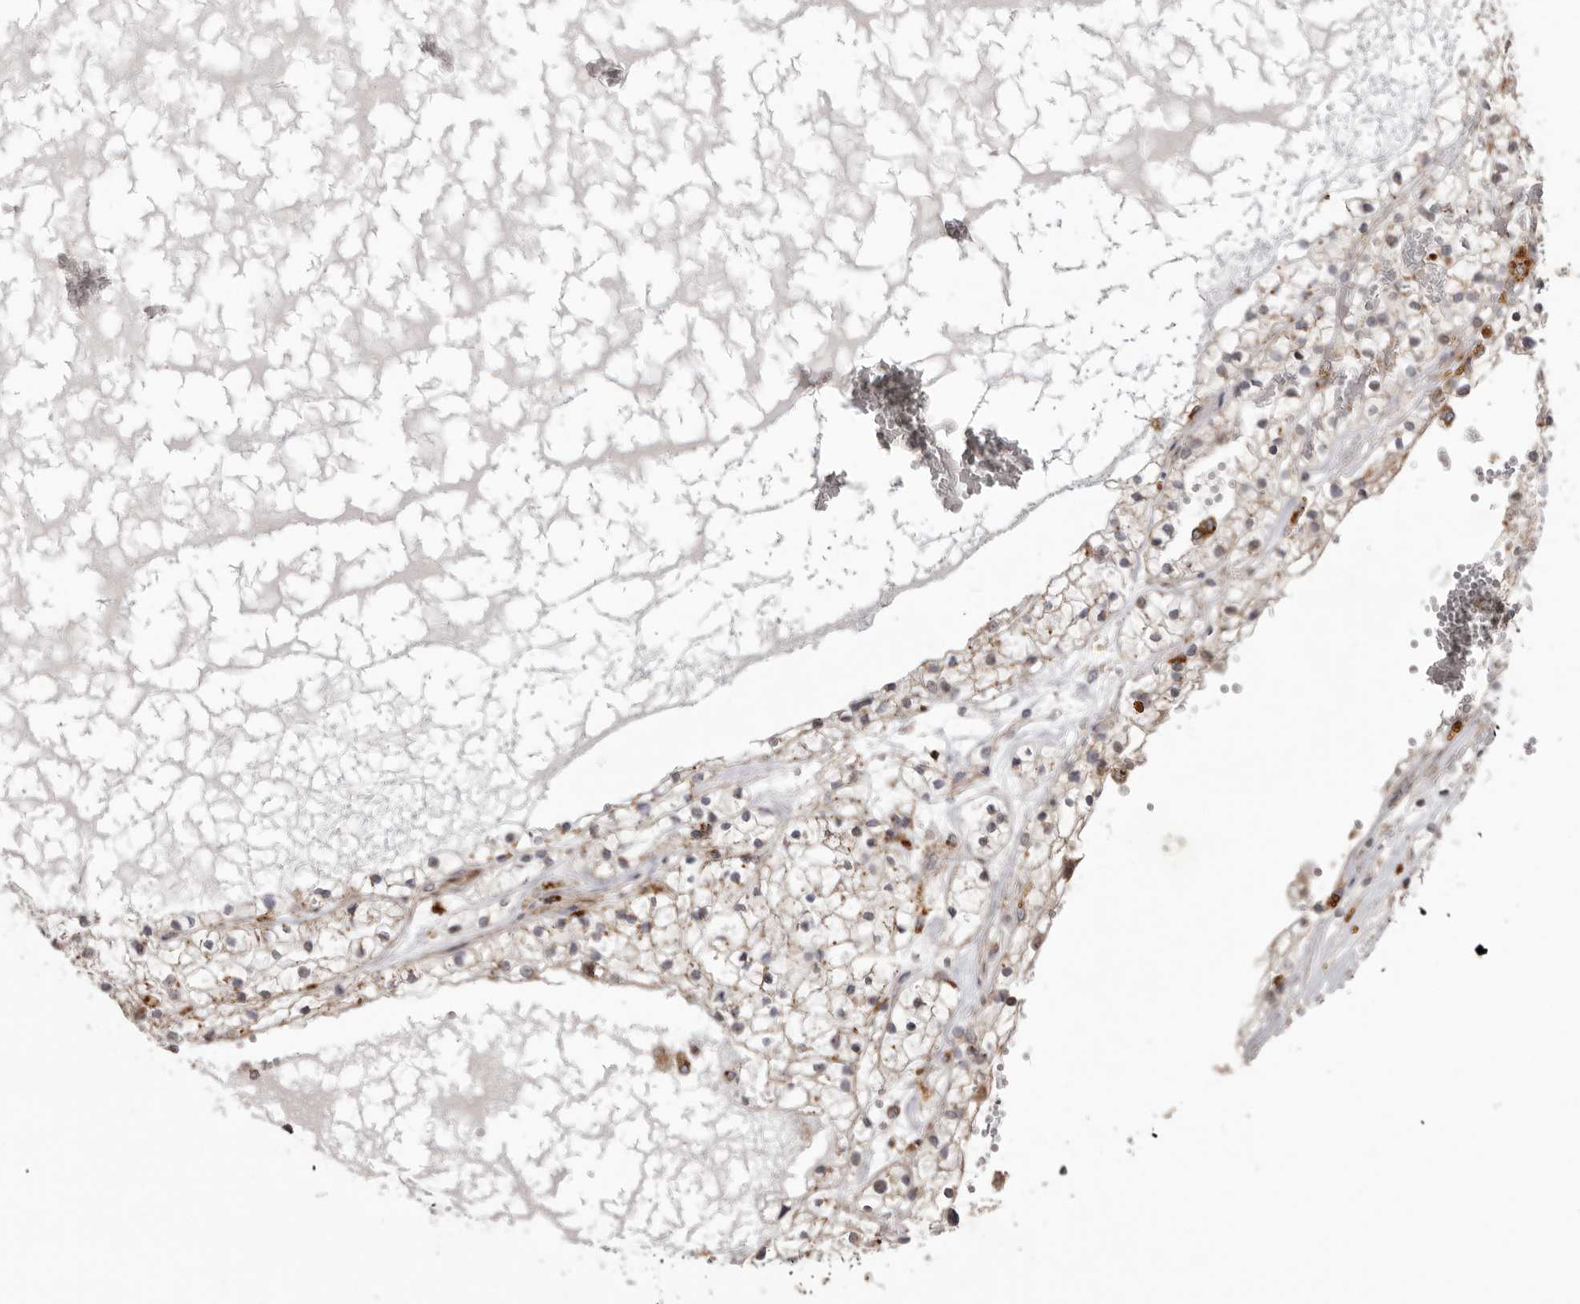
{"staining": {"intensity": "weak", "quantity": "<25%", "location": "cytoplasmic/membranous"}, "tissue": "renal cancer", "cell_type": "Tumor cells", "image_type": "cancer", "snomed": [{"axis": "morphology", "description": "Normal tissue, NOS"}, {"axis": "morphology", "description": "Adenocarcinoma, NOS"}, {"axis": "topography", "description": "Kidney"}], "caption": "The immunohistochemistry micrograph has no significant positivity in tumor cells of renal cancer tissue.", "gene": "NUP43", "patient": {"sex": "male", "age": 68}}